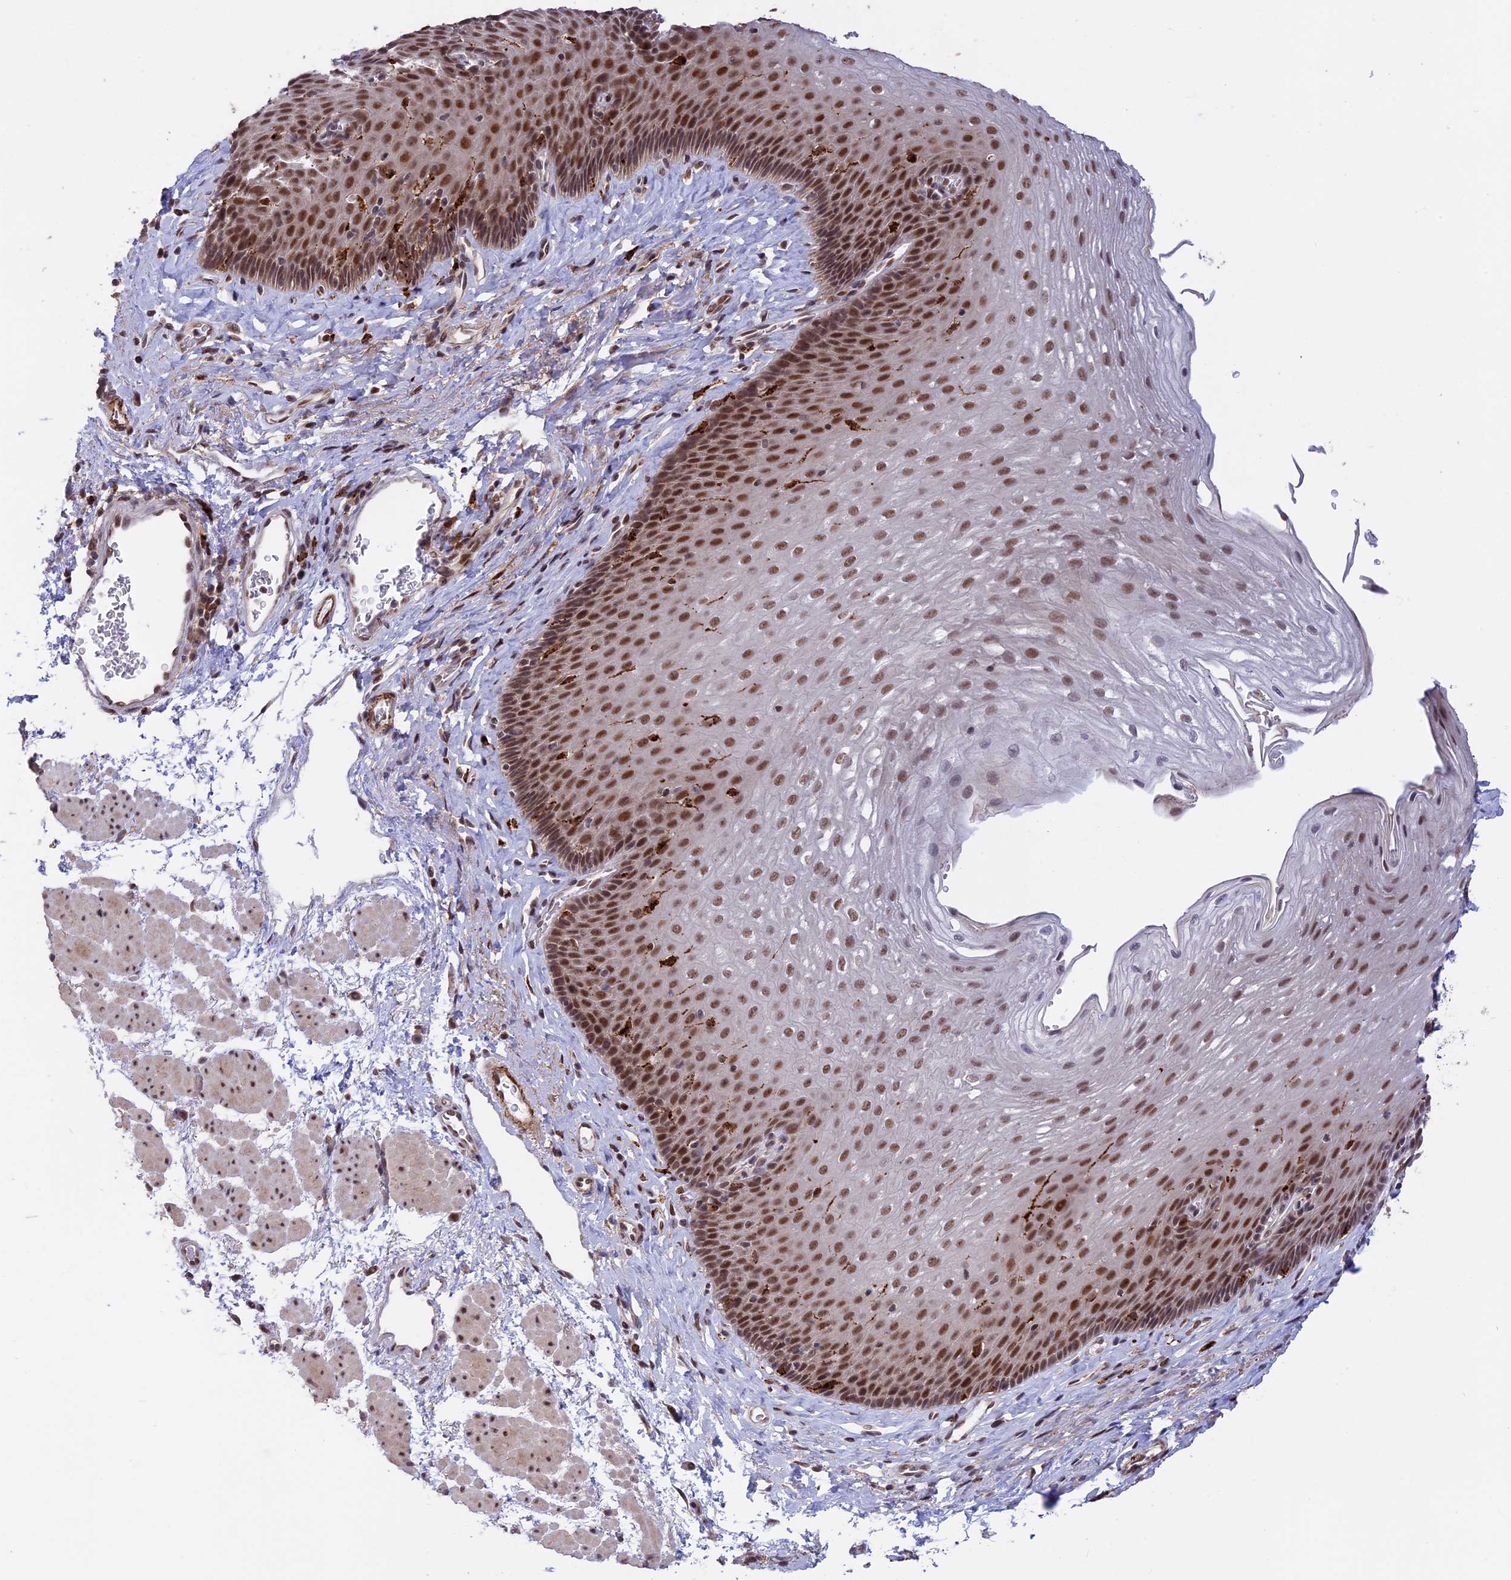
{"staining": {"intensity": "moderate", "quantity": ">75%", "location": "nuclear"}, "tissue": "esophagus", "cell_type": "Squamous epithelial cells", "image_type": "normal", "snomed": [{"axis": "morphology", "description": "Normal tissue, NOS"}, {"axis": "topography", "description": "Esophagus"}], "caption": "Moderate nuclear staining for a protein is identified in about >75% of squamous epithelial cells of unremarkable esophagus using IHC.", "gene": "POLR2C", "patient": {"sex": "female", "age": 66}}